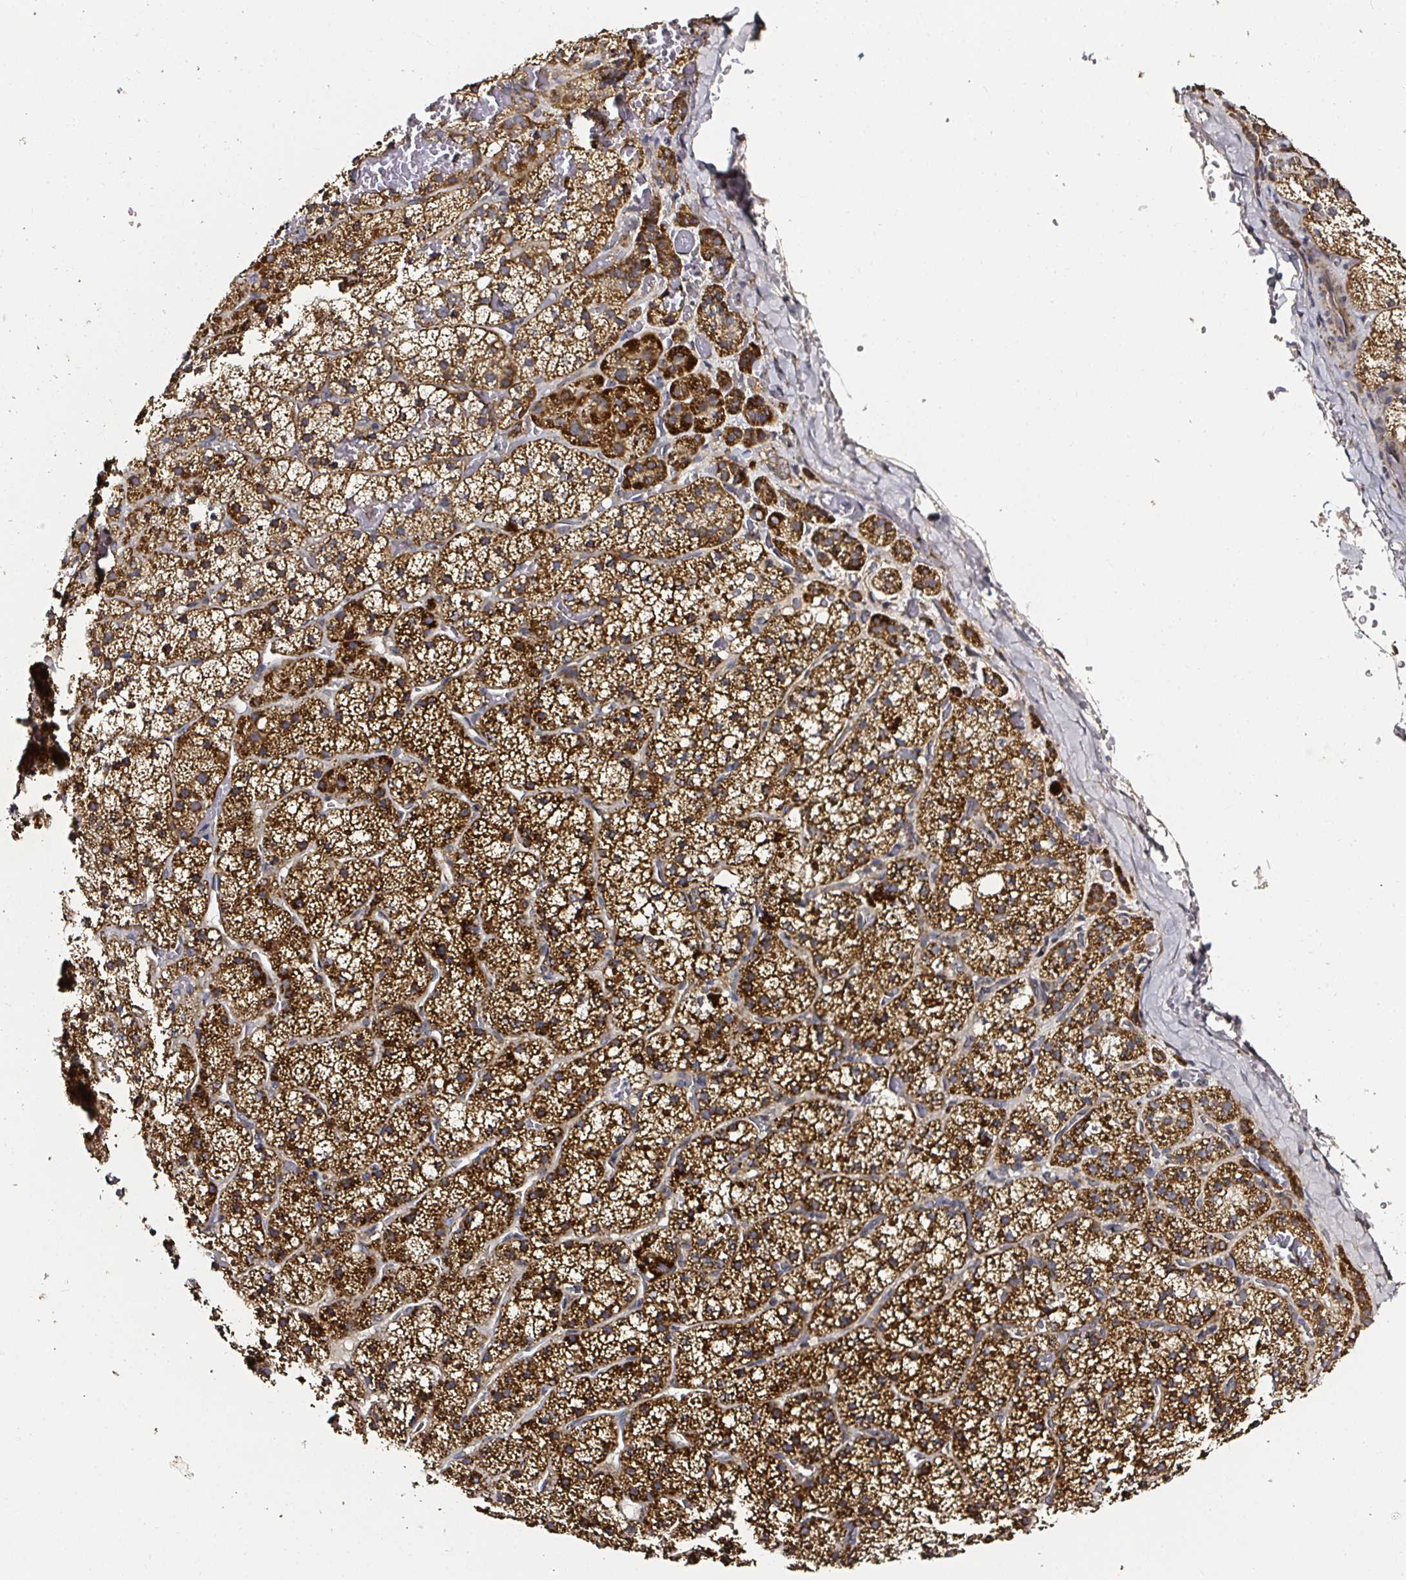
{"staining": {"intensity": "strong", "quantity": ">75%", "location": "cytoplasmic/membranous"}, "tissue": "adrenal gland", "cell_type": "Glandular cells", "image_type": "normal", "snomed": [{"axis": "morphology", "description": "Normal tissue, NOS"}, {"axis": "topography", "description": "Adrenal gland"}], "caption": "This is a histology image of immunohistochemistry (IHC) staining of normal adrenal gland, which shows strong expression in the cytoplasmic/membranous of glandular cells.", "gene": "ATAD3A", "patient": {"sex": "male", "age": 53}}